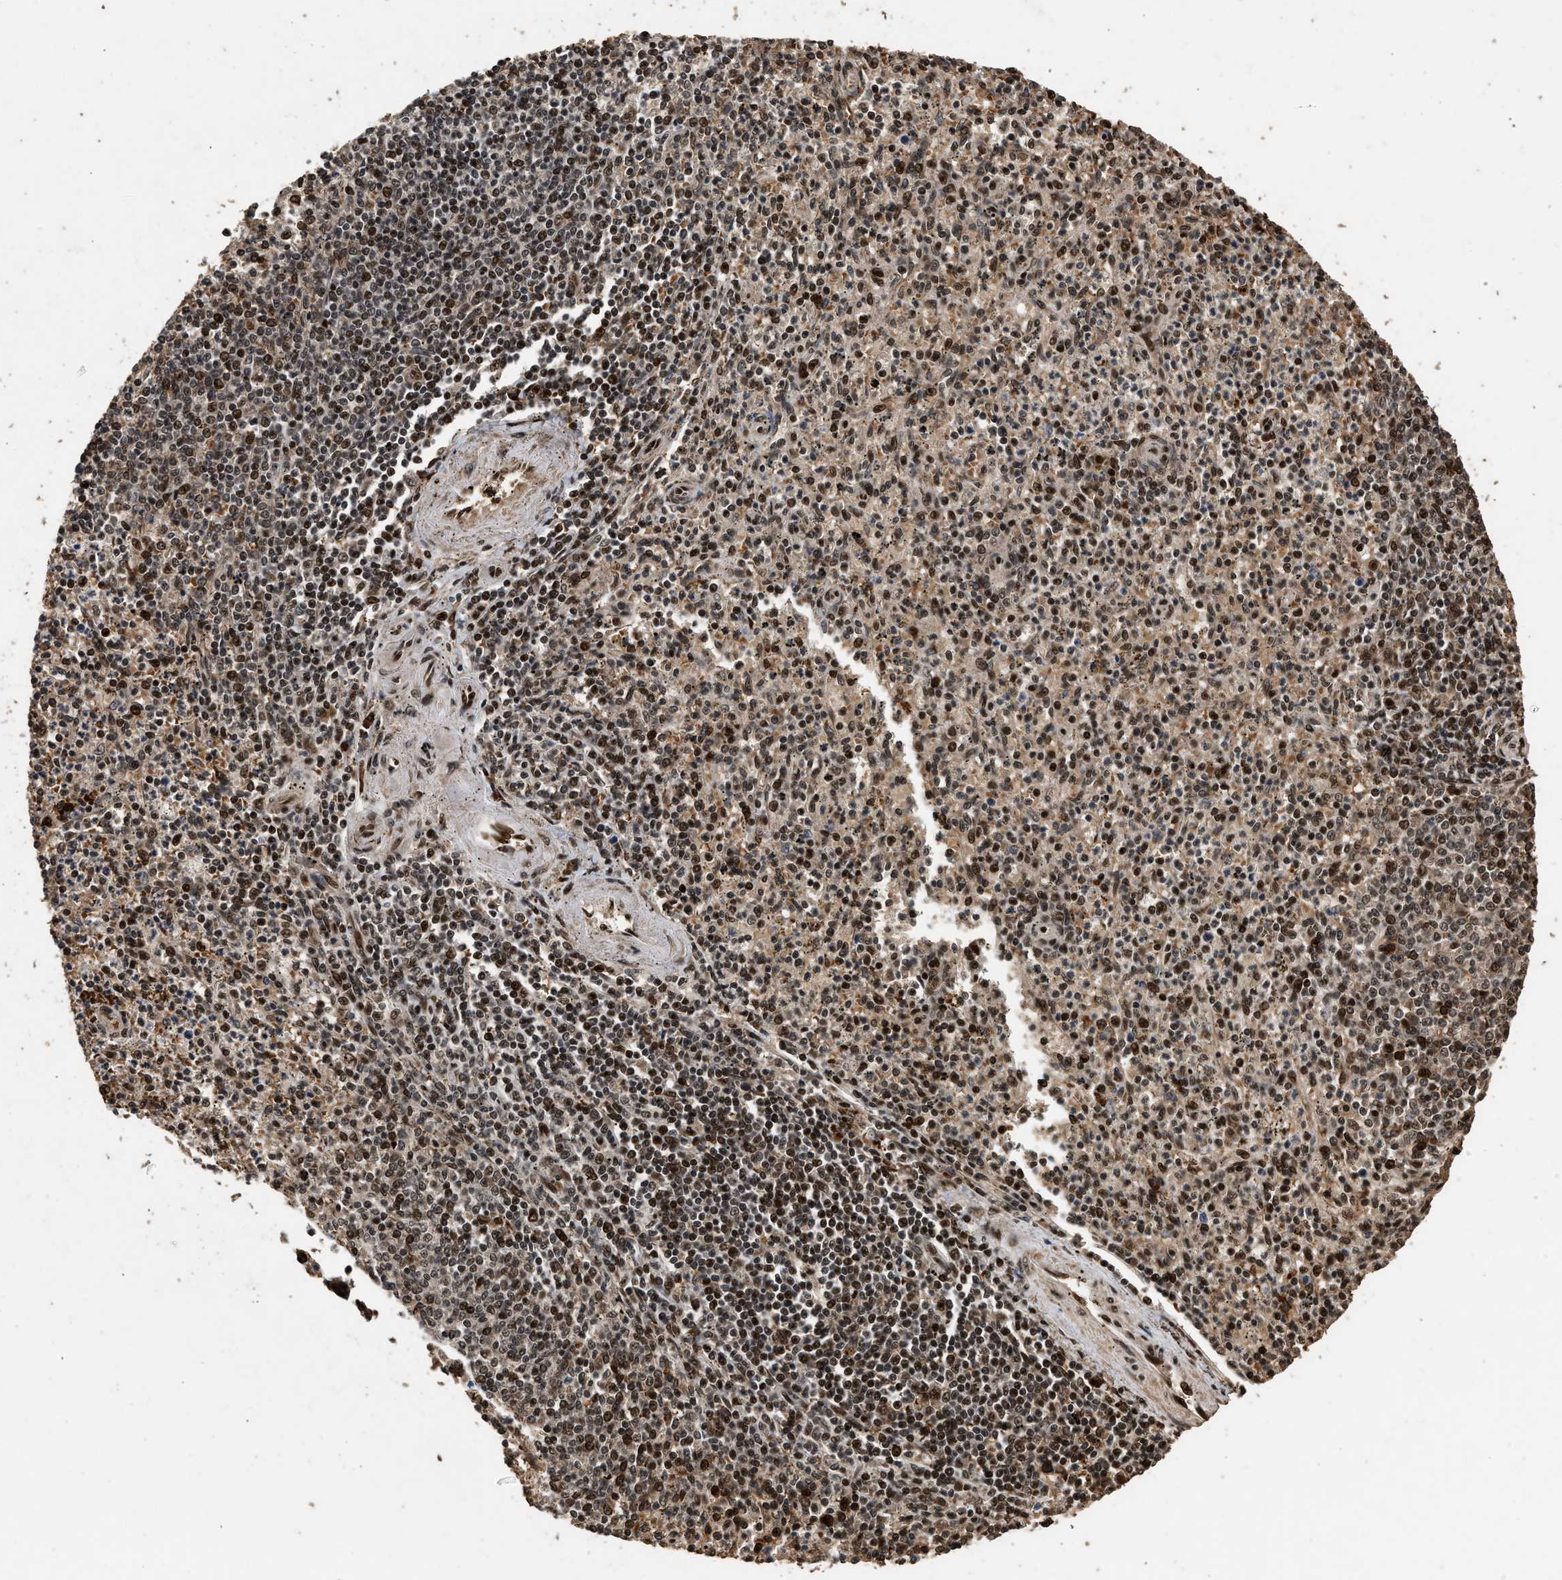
{"staining": {"intensity": "strong", "quantity": ">75%", "location": "nuclear"}, "tissue": "spleen", "cell_type": "Cells in red pulp", "image_type": "normal", "snomed": [{"axis": "morphology", "description": "Normal tissue, NOS"}, {"axis": "topography", "description": "Spleen"}], "caption": "Protein staining demonstrates strong nuclear staining in approximately >75% of cells in red pulp in benign spleen.", "gene": "PPP4R3B", "patient": {"sex": "male", "age": 72}}